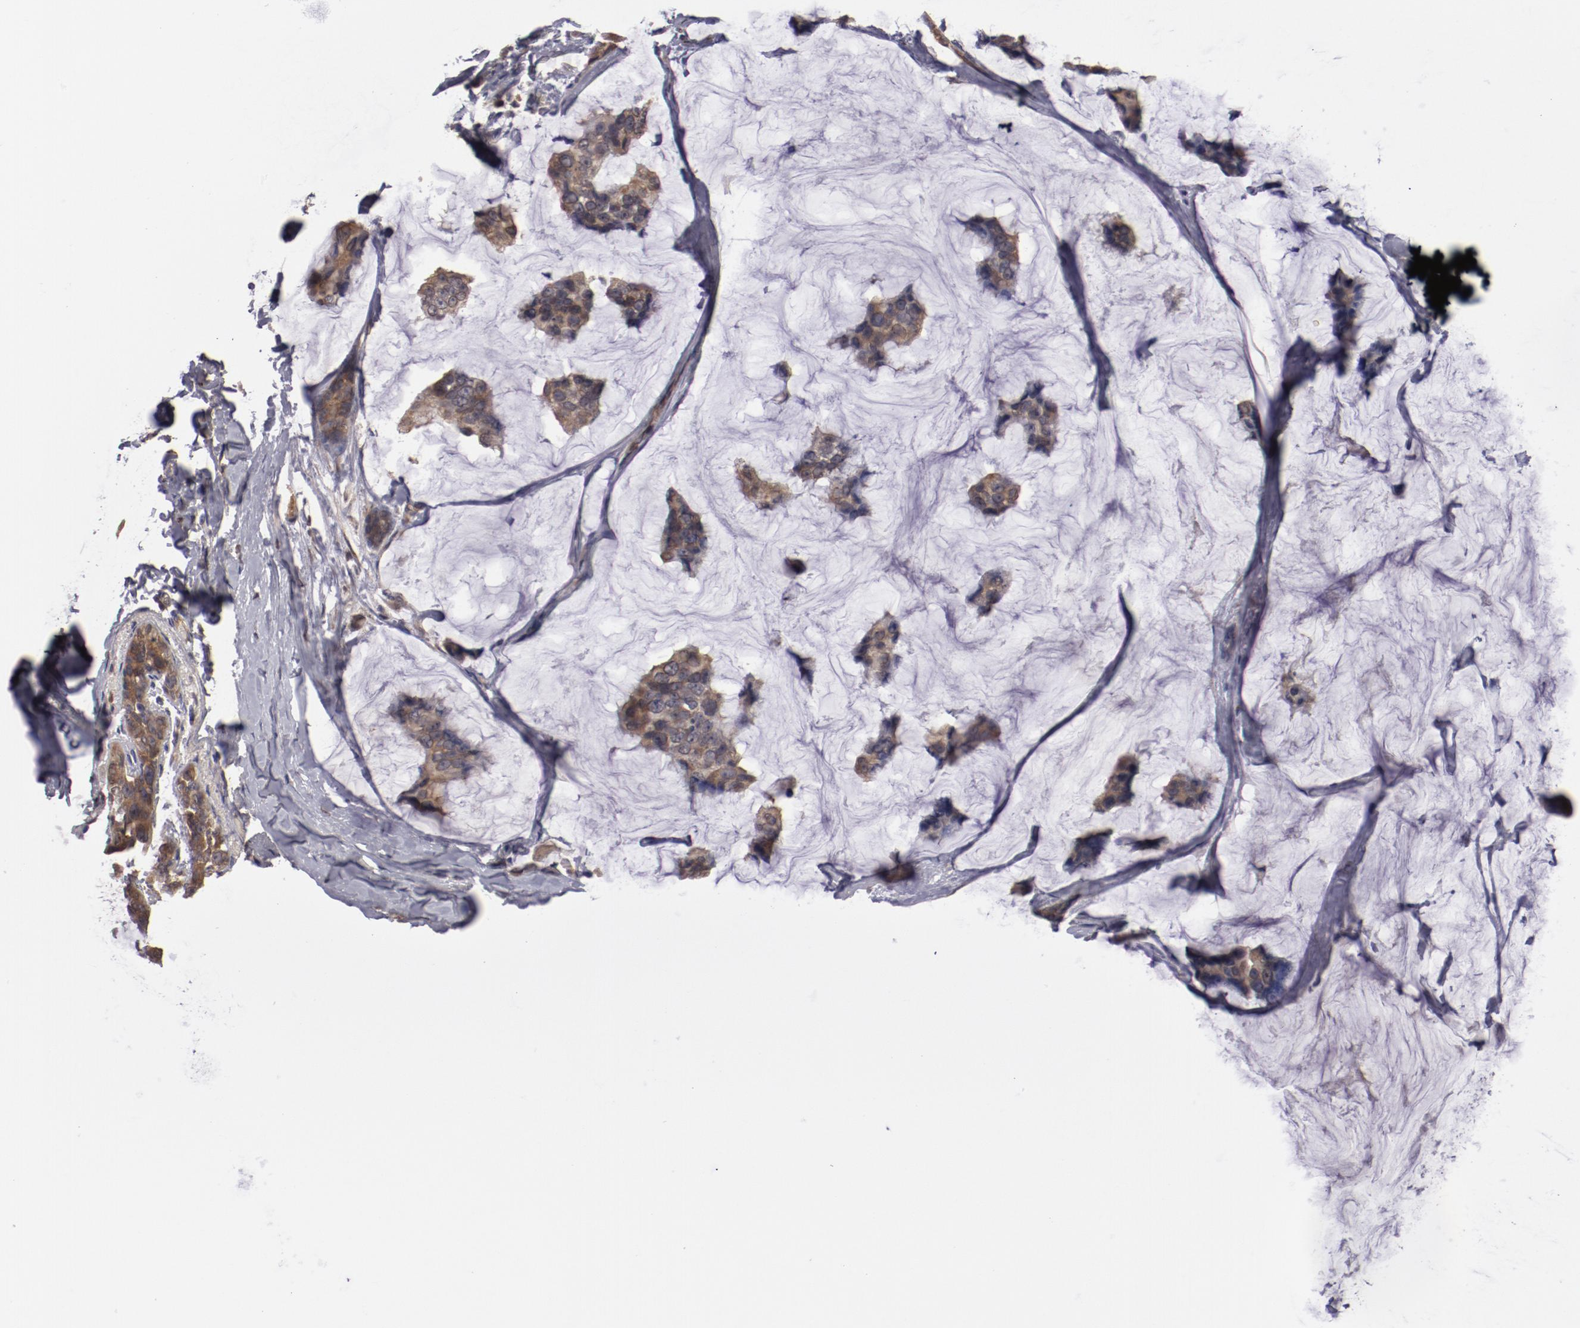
{"staining": {"intensity": "moderate", "quantity": ">75%", "location": "cytoplasmic/membranous"}, "tissue": "breast cancer", "cell_type": "Tumor cells", "image_type": "cancer", "snomed": [{"axis": "morphology", "description": "Normal tissue, NOS"}, {"axis": "morphology", "description": "Duct carcinoma"}, {"axis": "topography", "description": "Breast"}], "caption": "IHC staining of breast invasive ductal carcinoma, which displays medium levels of moderate cytoplasmic/membranous expression in about >75% of tumor cells indicating moderate cytoplasmic/membranous protein expression. The staining was performed using DAB (3,3'-diaminobenzidine) (brown) for protein detection and nuclei were counterstained in hematoxylin (blue).", "gene": "SERPINA7", "patient": {"sex": "female", "age": 50}}